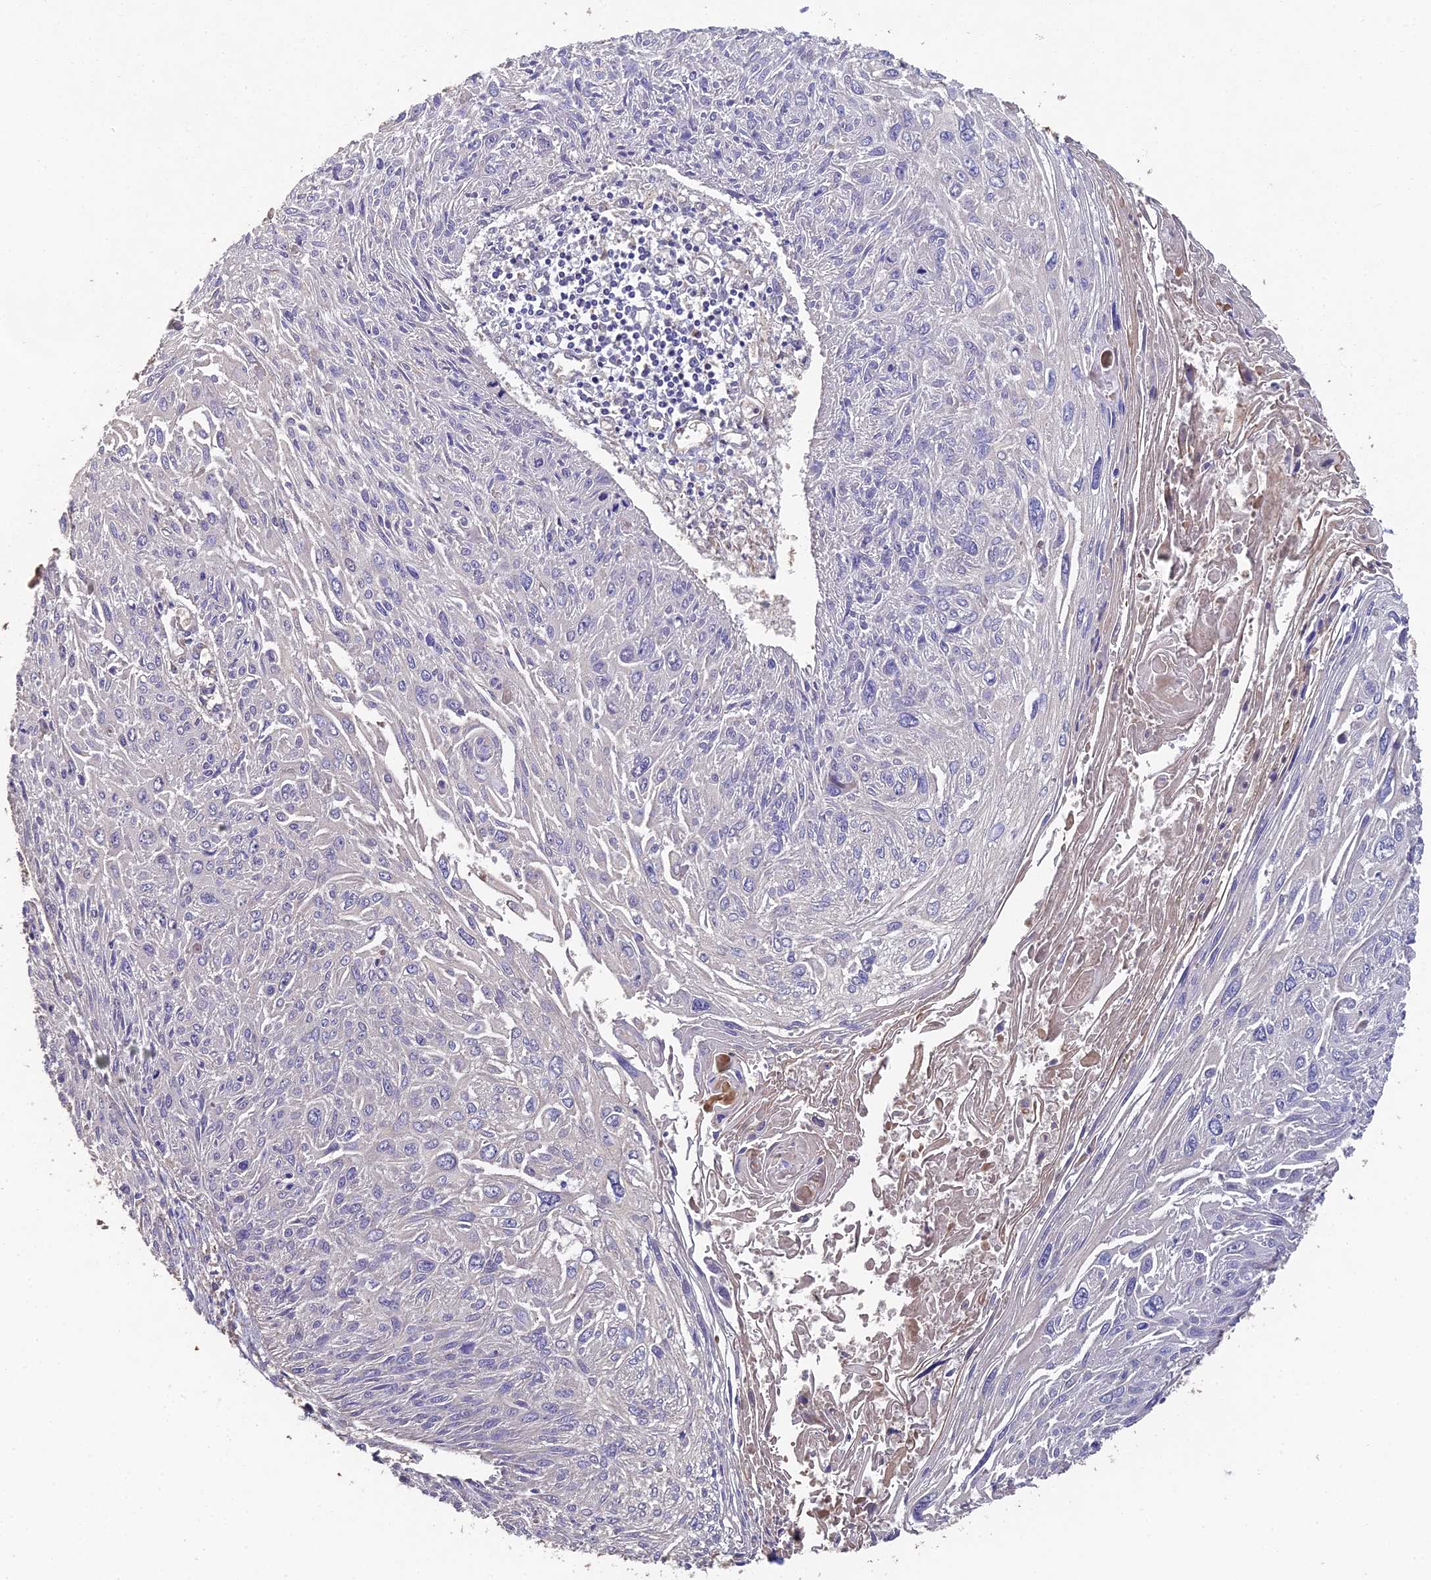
{"staining": {"intensity": "negative", "quantity": "none", "location": "none"}, "tissue": "cervical cancer", "cell_type": "Tumor cells", "image_type": "cancer", "snomed": [{"axis": "morphology", "description": "Squamous cell carcinoma, NOS"}, {"axis": "topography", "description": "Cervix"}], "caption": "Tumor cells show no significant expression in cervical squamous cell carcinoma. (IHC, brightfield microscopy, high magnification).", "gene": "ADAMTS13", "patient": {"sex": "female", "age": 51}}